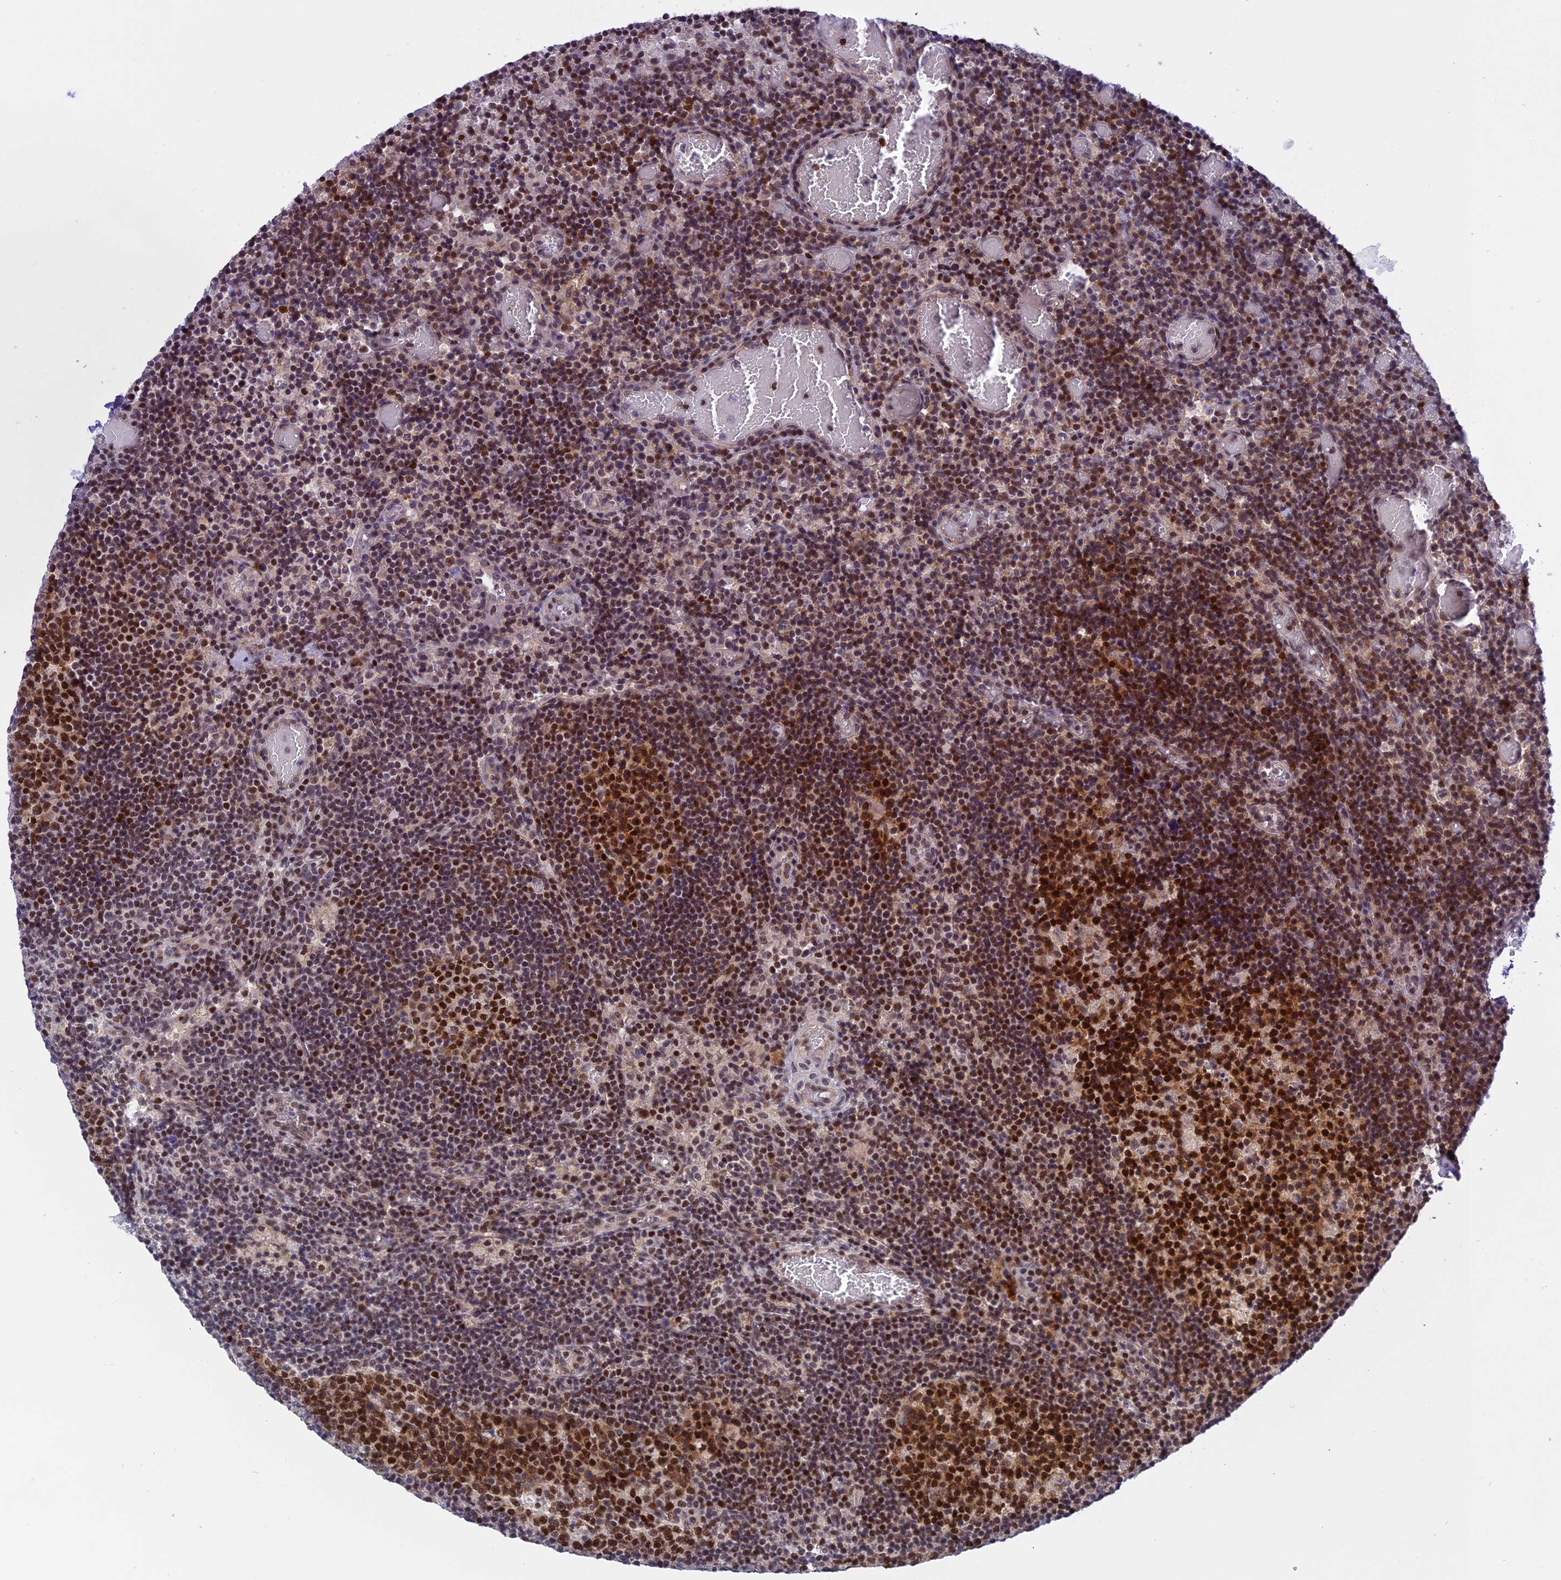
{"staining": {"intensity": "strong", "quantity": ">75%", "location": "cytoplasmic/membranous,nuclear"}, "tissue": "lymph node", "cell_type": "Germinal center cells", "image_type": "normal", "snomed": [{"axis": "morphology", "description": "Normal tissue, NOS"}, {"axis": "topography", "description": "Lymph node"}], "caption": "Lymph node stained with IHC exhibits strong cytoplasmic/membranous,nuclear positivity in about >75% of germinal center cells. (Brightfield microscopy of DAB IHC at high magnification).", "gene": "TCEA1", "patient": {"sex": "male", "age": 58}}